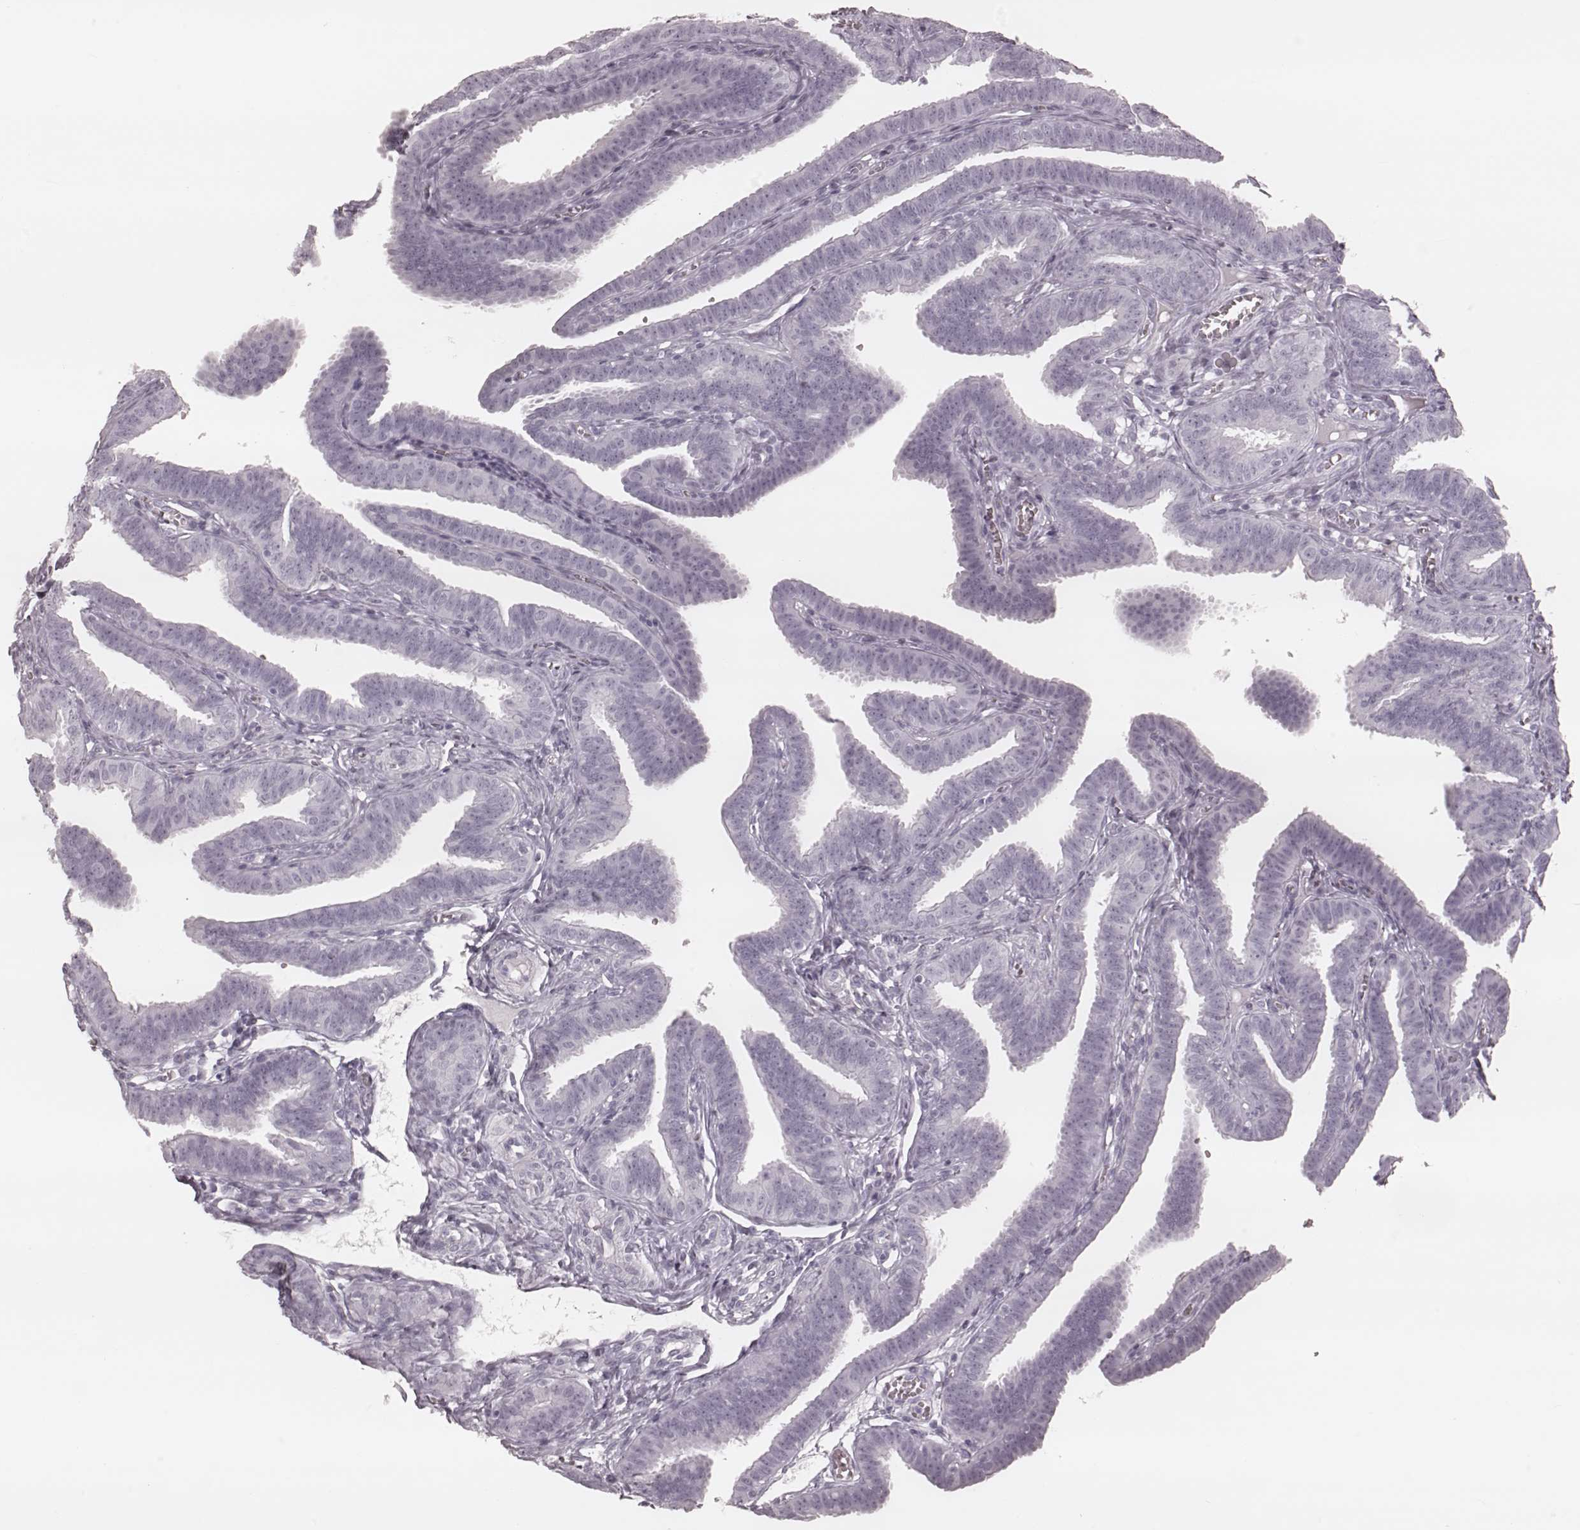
{"staining": {"intensity": "negative", "quantity": "none", "location": "none"}, "tissue": "fallopian tube", "cell_type": "Glandular cells", "image_type": "normal", "snomed": [{"axis": "morphology", "description": "Normal tissue, NOS"}, {"axis": "topography", "description": "Fallopian tube"}], "caption": "IHC photomicrograph of normal human fallopian tube stained for a protein (brown), which reveals no staining in glandular cells.", "gene": "KRT74", "patient": {"sex": "female", "age": 25}}